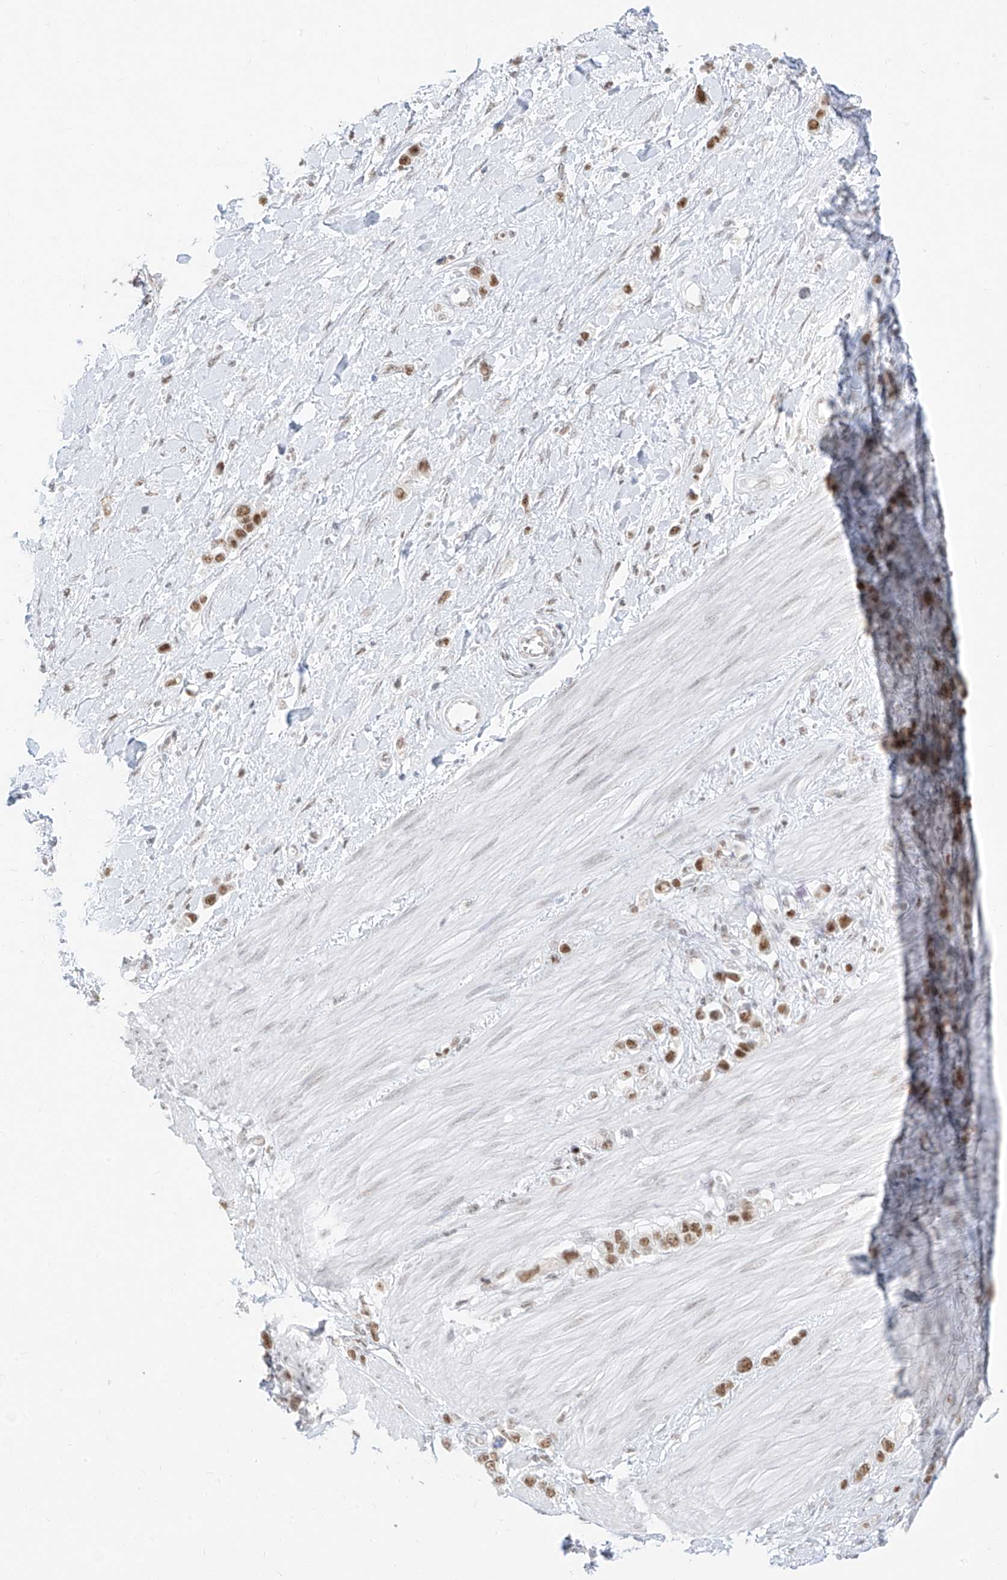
{"staining": {"intensity": "moderate", "quantity": ">75%", "location": "nuclear"}, "tissue": "stomach cancer", "cell_type": "Tumor cells", "image_type": "cancer", "snomed": [{"axis": "morphology", "description": "Normal tissue, NOS"}, {"axis": "morphology", "description": "Adenocarcinoma, NOS"}, {"axis": "topography", "description": "Stomach, upper"}, {"axis": "topography", "description": "Stomach"}], "caption": "Stomach adenocarcinoma was stained to show a protein in brown. There is medium levels of moderate nuclear expression in approximately >75% of tumor cells. (Brightfield microscopy of DAB IHC at high magnification).", "gene": "SUPT5H", "patient": {"sex": "female", "age": 65}}